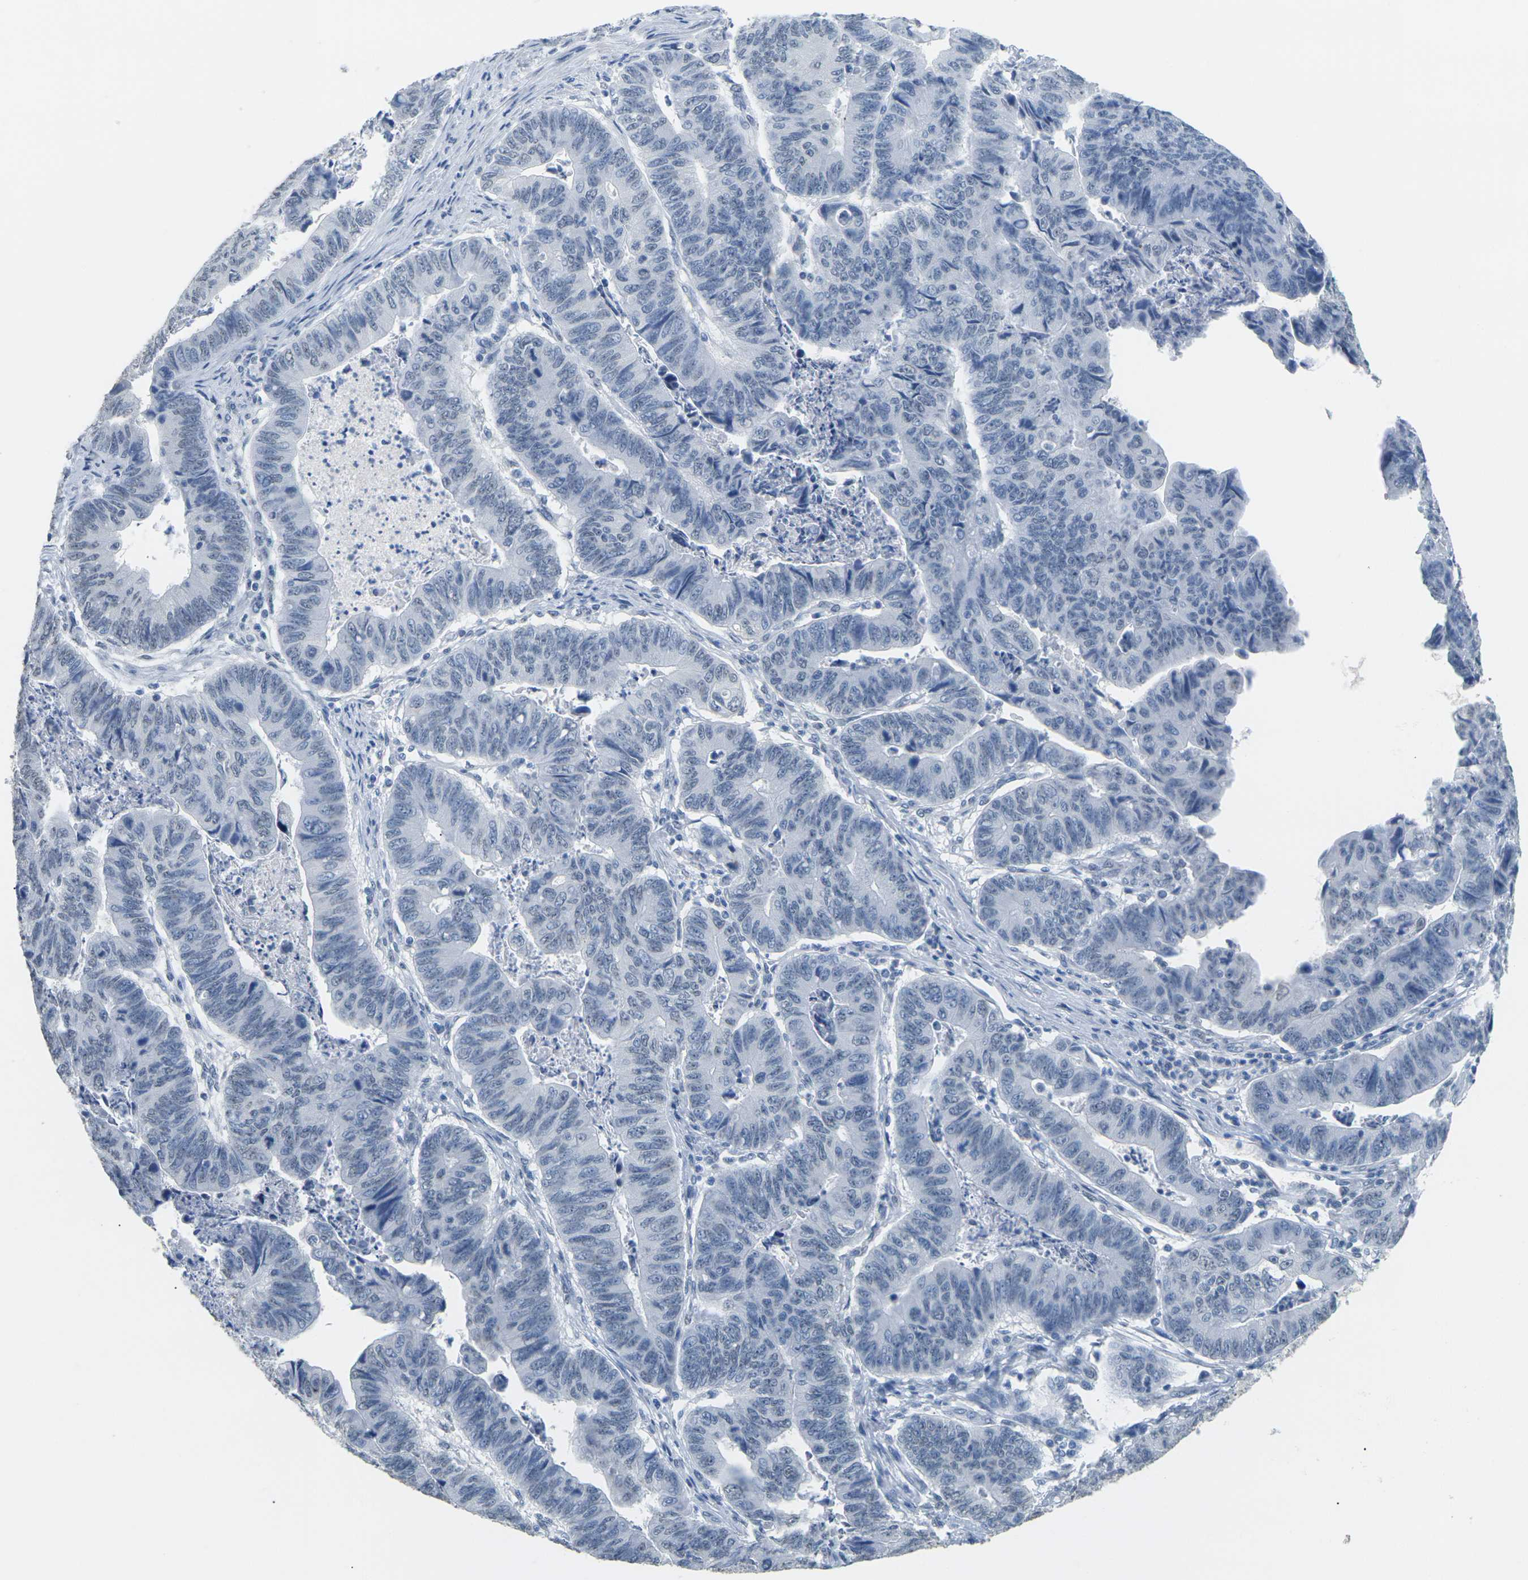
{"staining": {"intensity": "negative", "quantity": "none", "location": "none"}, "tissue": "stomach cancer", "cell_type": "Tumor cells", "image_type": "cancer", "snomed": [{"axis": "morphology", "description": "Adenocarcinoma, NOS"}, {"axis": "topography", "description": "Stomach, lower"}], "caption": "Tumor cells show no significant expression in stomach adenocarcinoma.", "gene": "CTAG1A", "patient": {"sex": "male", "age": 77}}